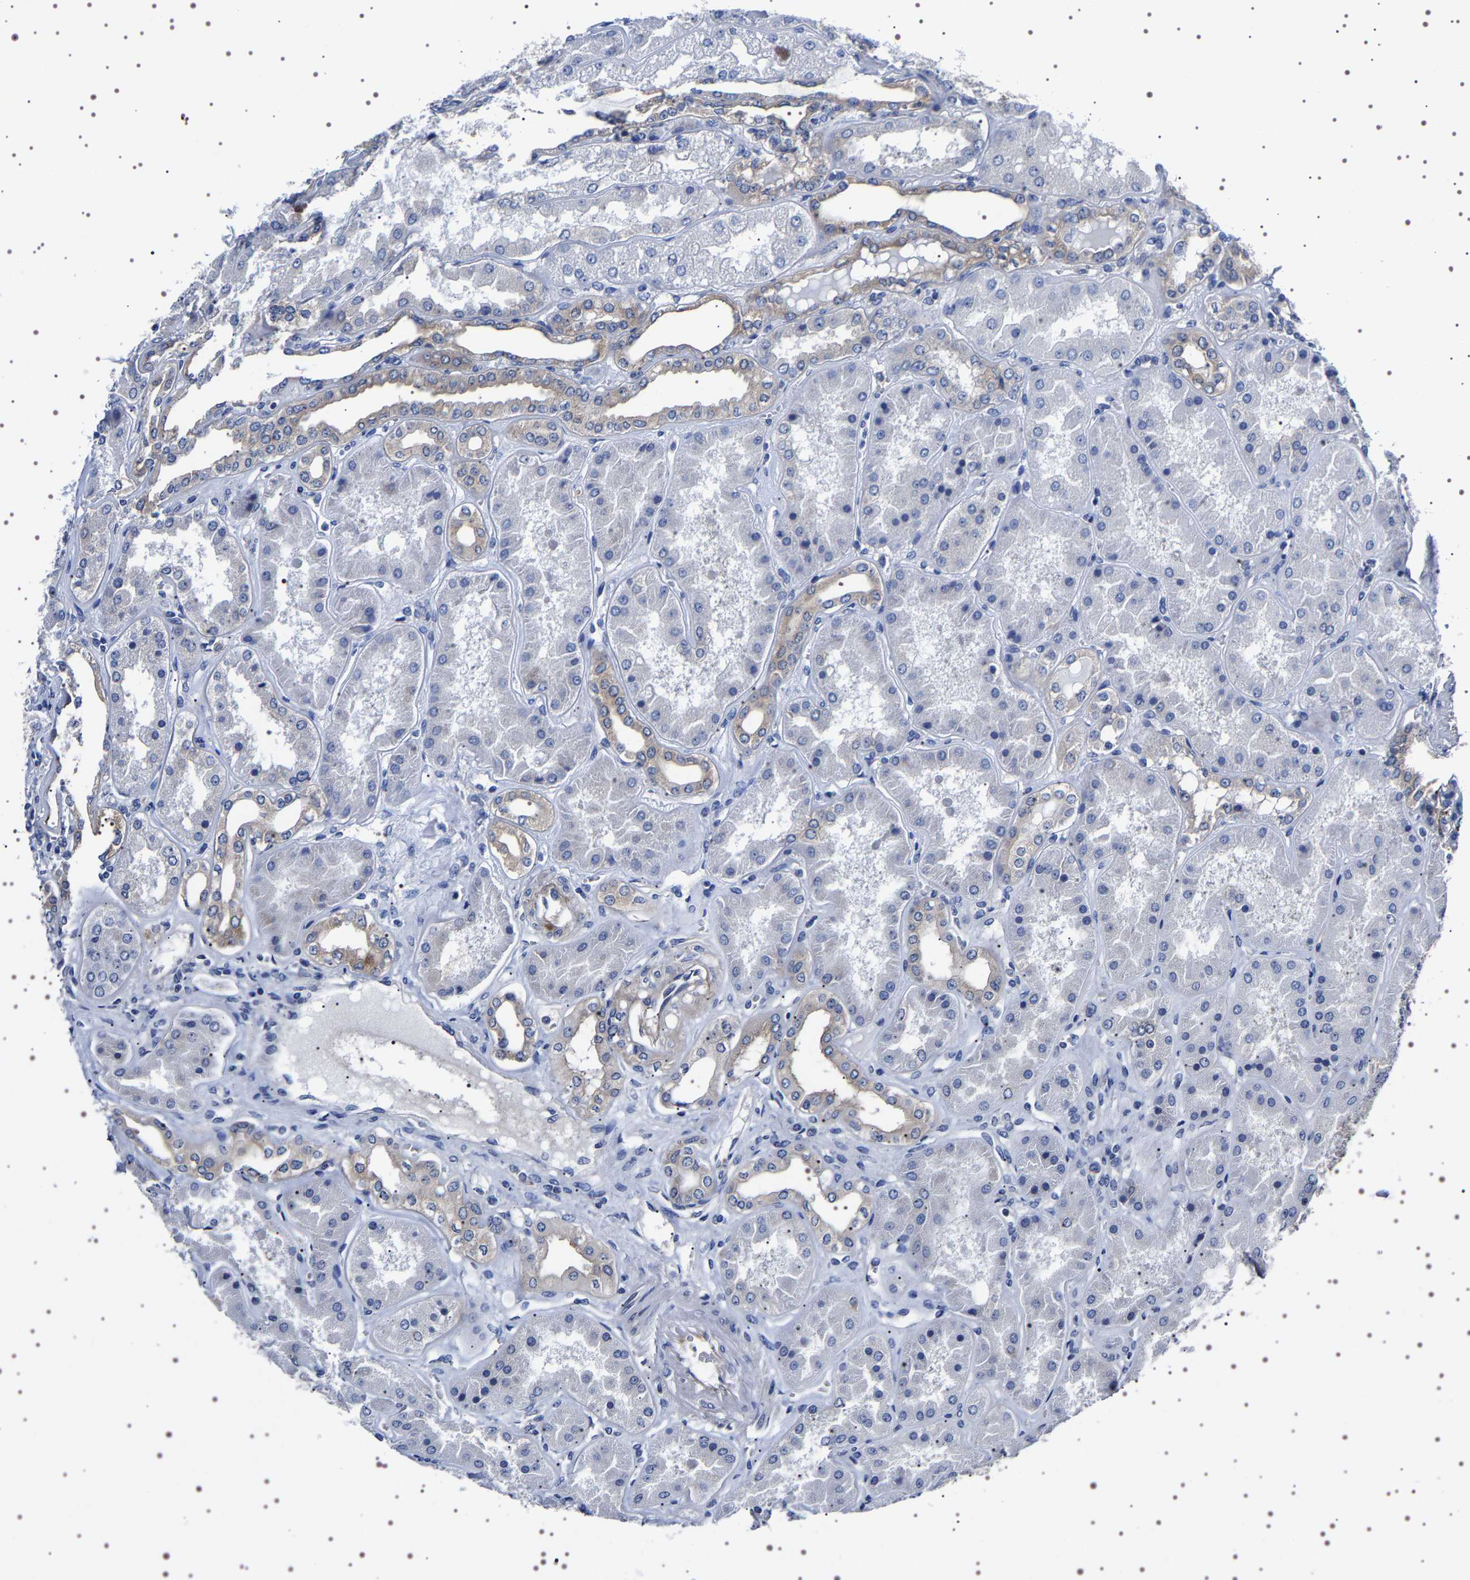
{"staining": {"intensity": "strong", "quantity": "<25%", "location": "cytoplasmic/membranous"}, "tissue": "kidney", "cell_type": "Cells in glomeruli", "image_type": "normal", "snomed": [{"axis": "morphology", "description": "Normal tissue, NOS"}, {"axis": "topography", "description": "Kidney"}], "caption": "Immunohistochemistry staining of normal kidney, which displays medium levels of strong cytoplasmic/membranous positivity in approximately <25% of cells in glomeruli indicating strong cytoplasmic/membranous protein positivity. The staining was performed using DAB (3,3'-diaminobenzidine) (brown) for protein detection and nuclei were counterstained in hematoxylin (blue).", "gene": "DARS1", "patient": {"sex": "female", "age": 56}}